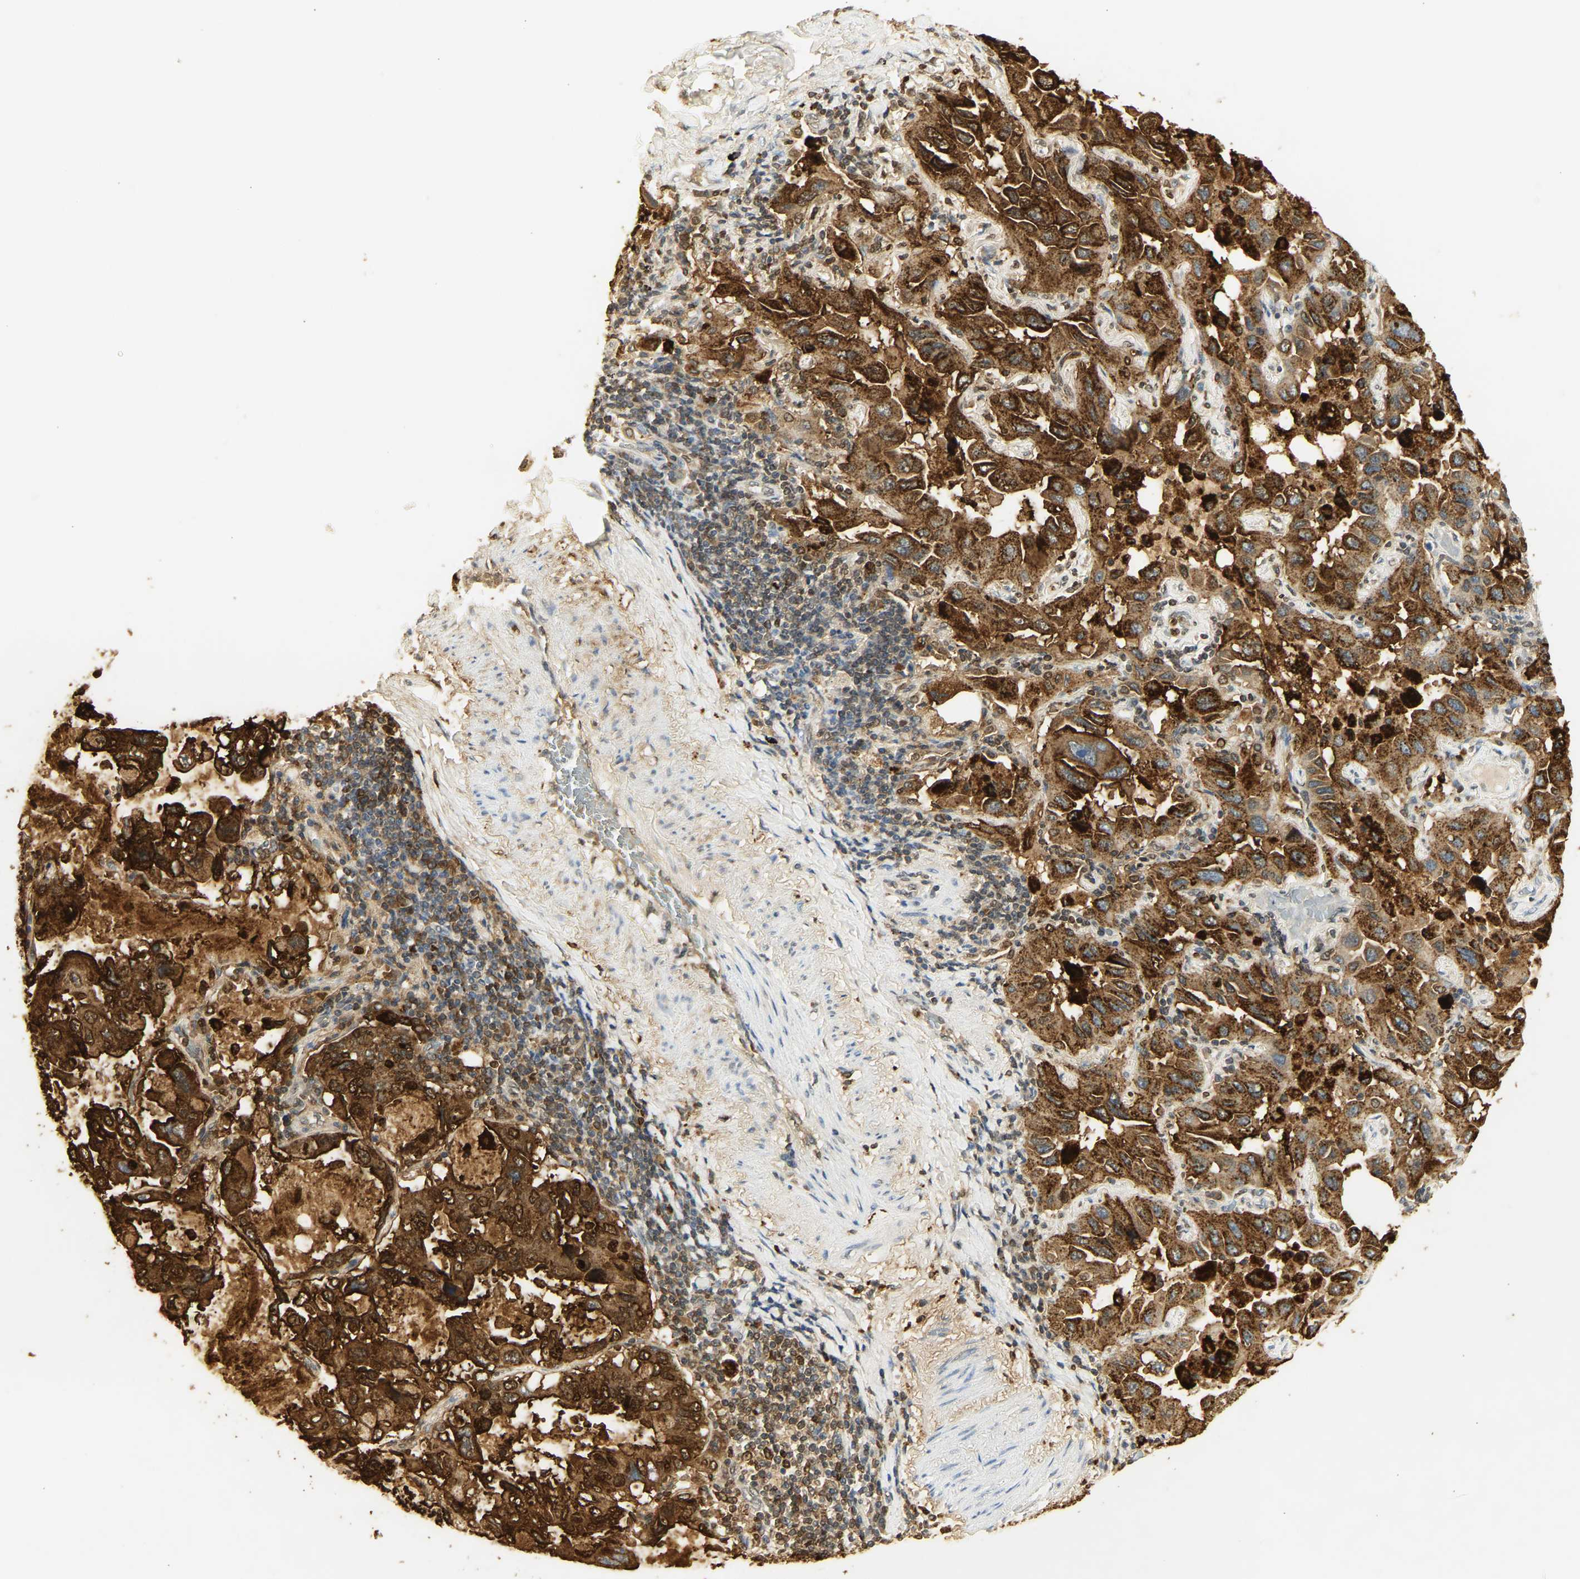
{"staining": {"intensity": "strong", "quantity": ">75%", "location": "cytoplasmic/membranous"}, "tissue": "lung cancer", "cell_type": "Tumor cells", "image_type": "cancer", "snomed": [{"axis": "morphology", "description": "Adenocarcinoma, NOS"}, {"axis": "topography", "description": "Lung"}], "caption": "Tumor cells show strong cytoplasmic/membranous expression in about >75% of cells in lung adenocarcinoma.", "gene": "CEACAM5", "patient": {"sex": "male", "age": 64}}